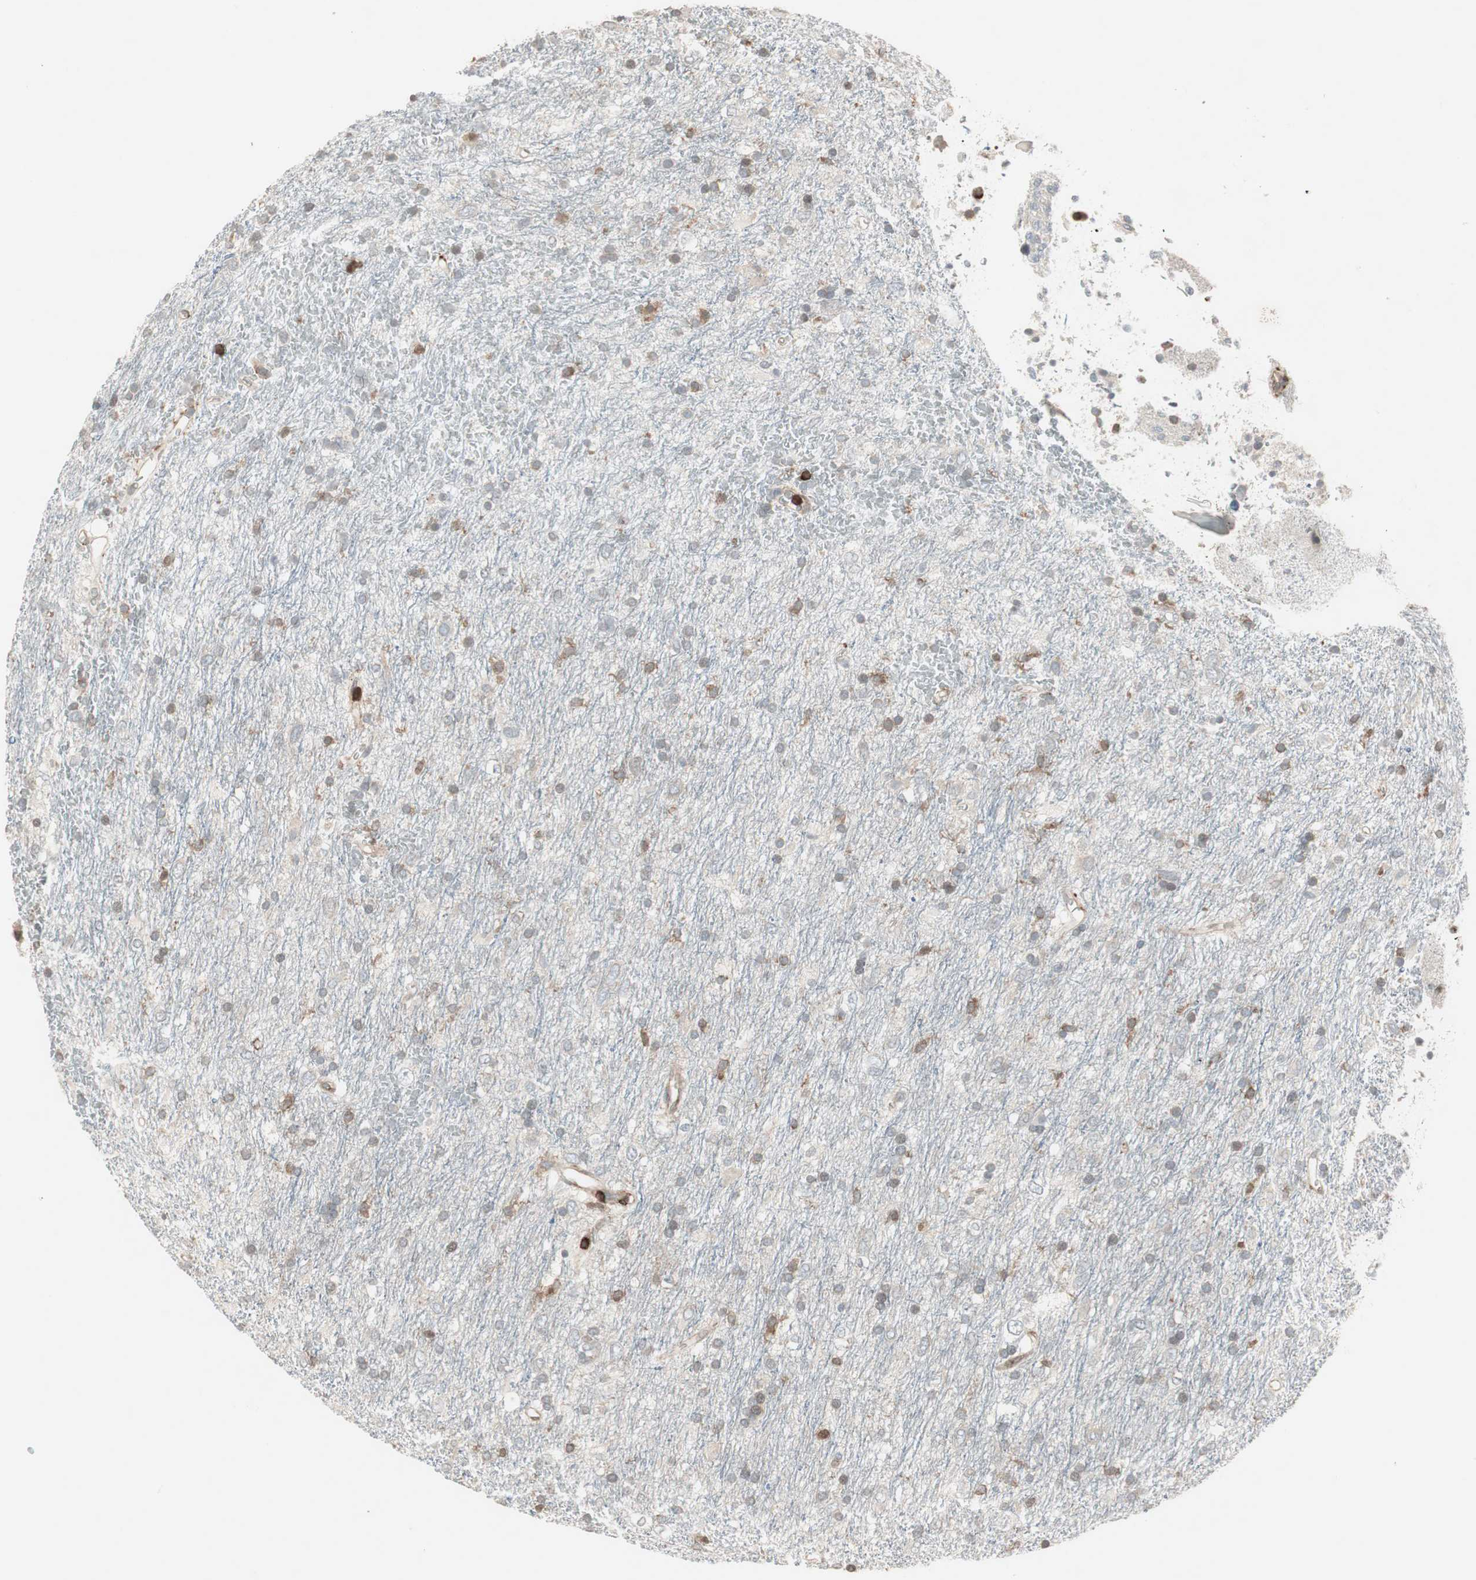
{"staining": {"intensity": "negative", "quantity": "none", "location": "none"}, "tissue": "glioma", "cell_type": "Tumor cells", "image_type": "cancer", "snomed": [{"axis": "morphology", "description": "Glioma, malignant, Low grade"}, {"axis": "topography", "description": "Brain"}], "caption": "Immunohistochemistry (IHC) of malignant glioma (low-grade) displays no positivity in tumor cells.", "gene": "ARHGEF1", "patient": {"sex": "male", "age": 77}}